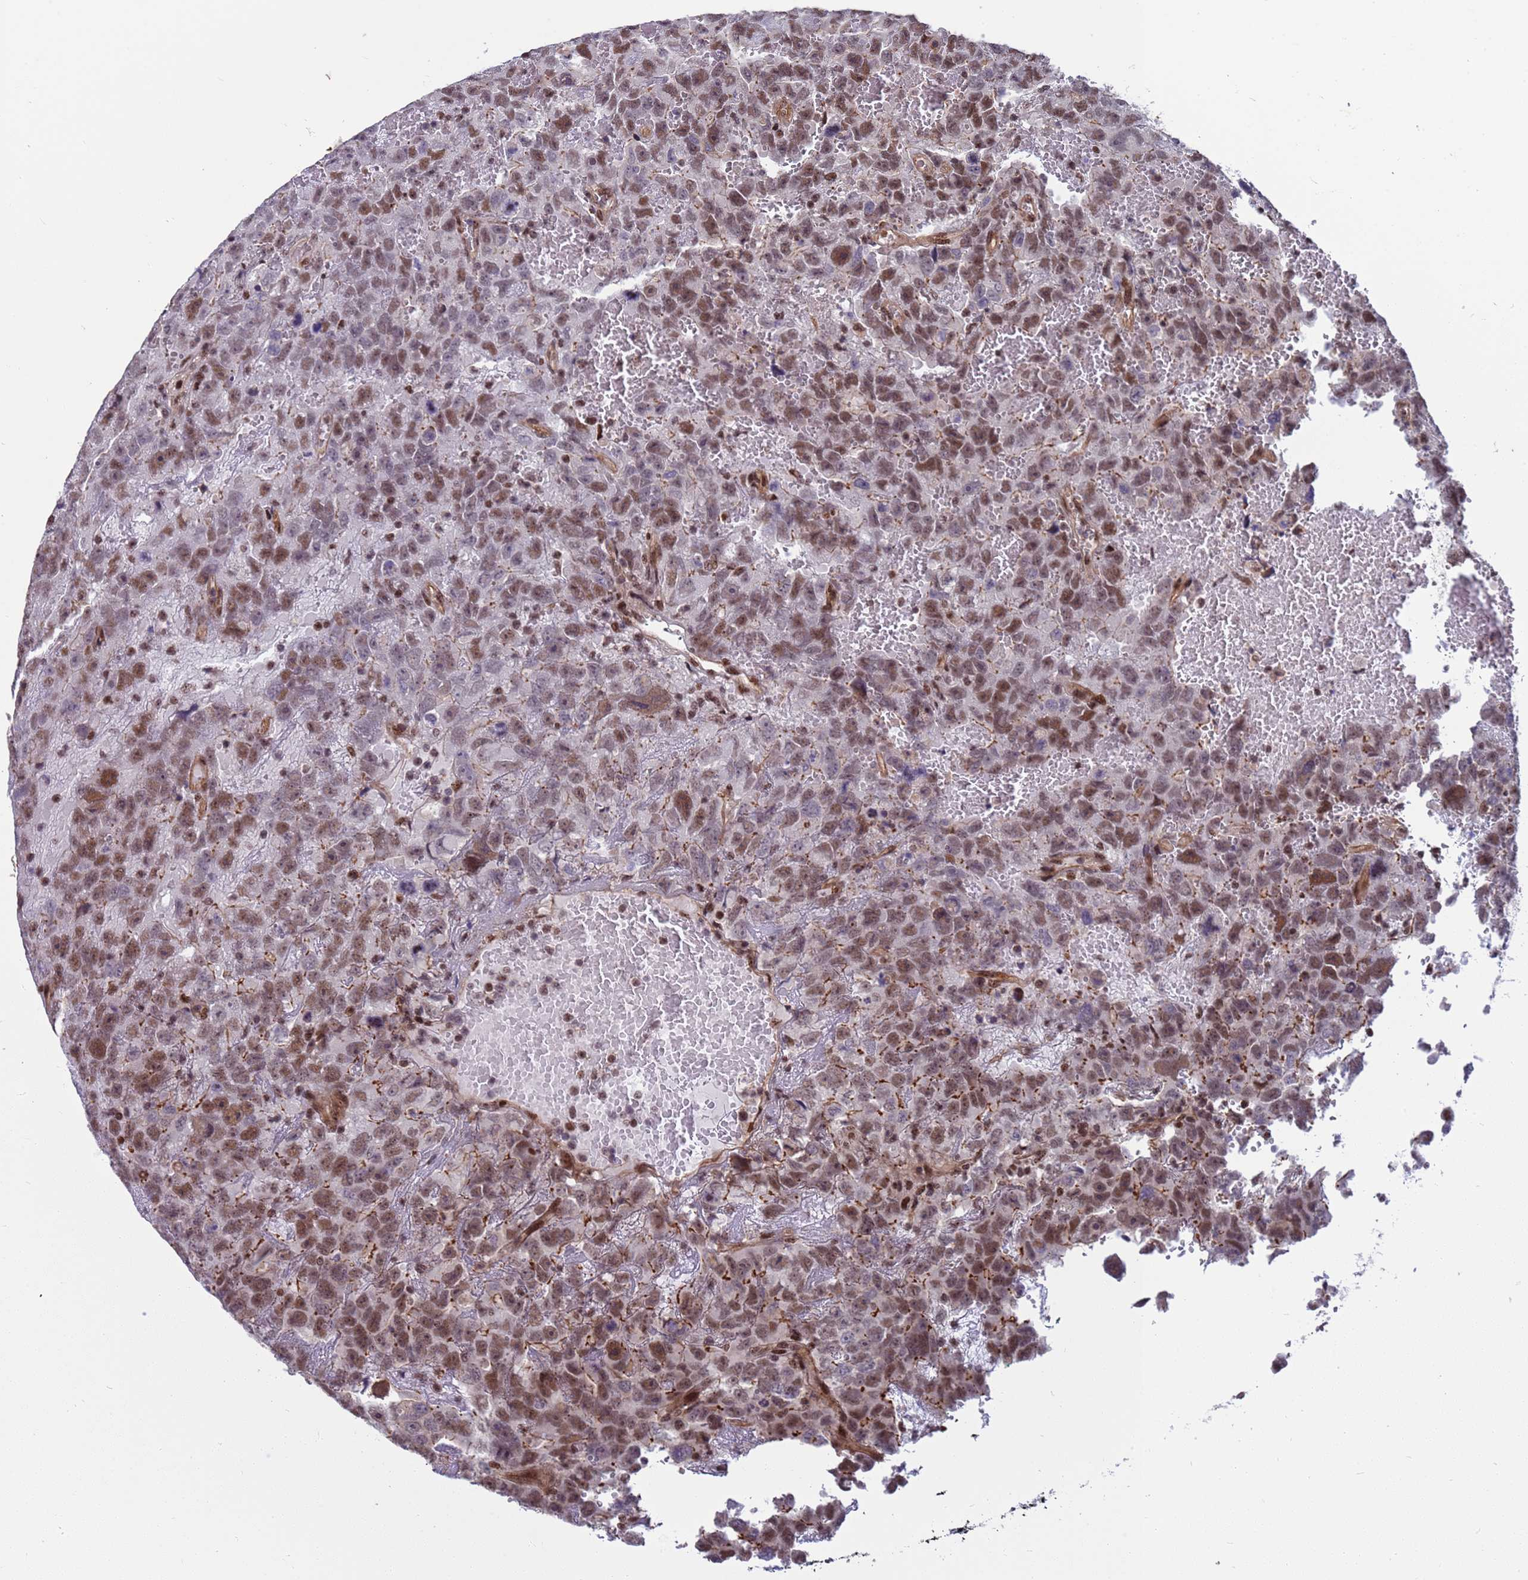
{"staining": {"intensity": "moderate", "quantity": ">75%", "location": "nuclear"}, "tissue": "testis cancer", "cell_type": "Tumor cells", "image_type": "cancer", "snomed": [{"axis": "morphology", "description": "Carcinoma, Embryonal, NOS"}, {"axis": "topography", "description": "Testis"}], "caption": "Immunohistochemistry of human testis cancer (embryonal carcinoma) demonstrates medium levels of moderate nuclear positivity in approximately >75% of tumor cells.", "gene": "NSL1", "patient": {"sex": "male", "age": 45}}